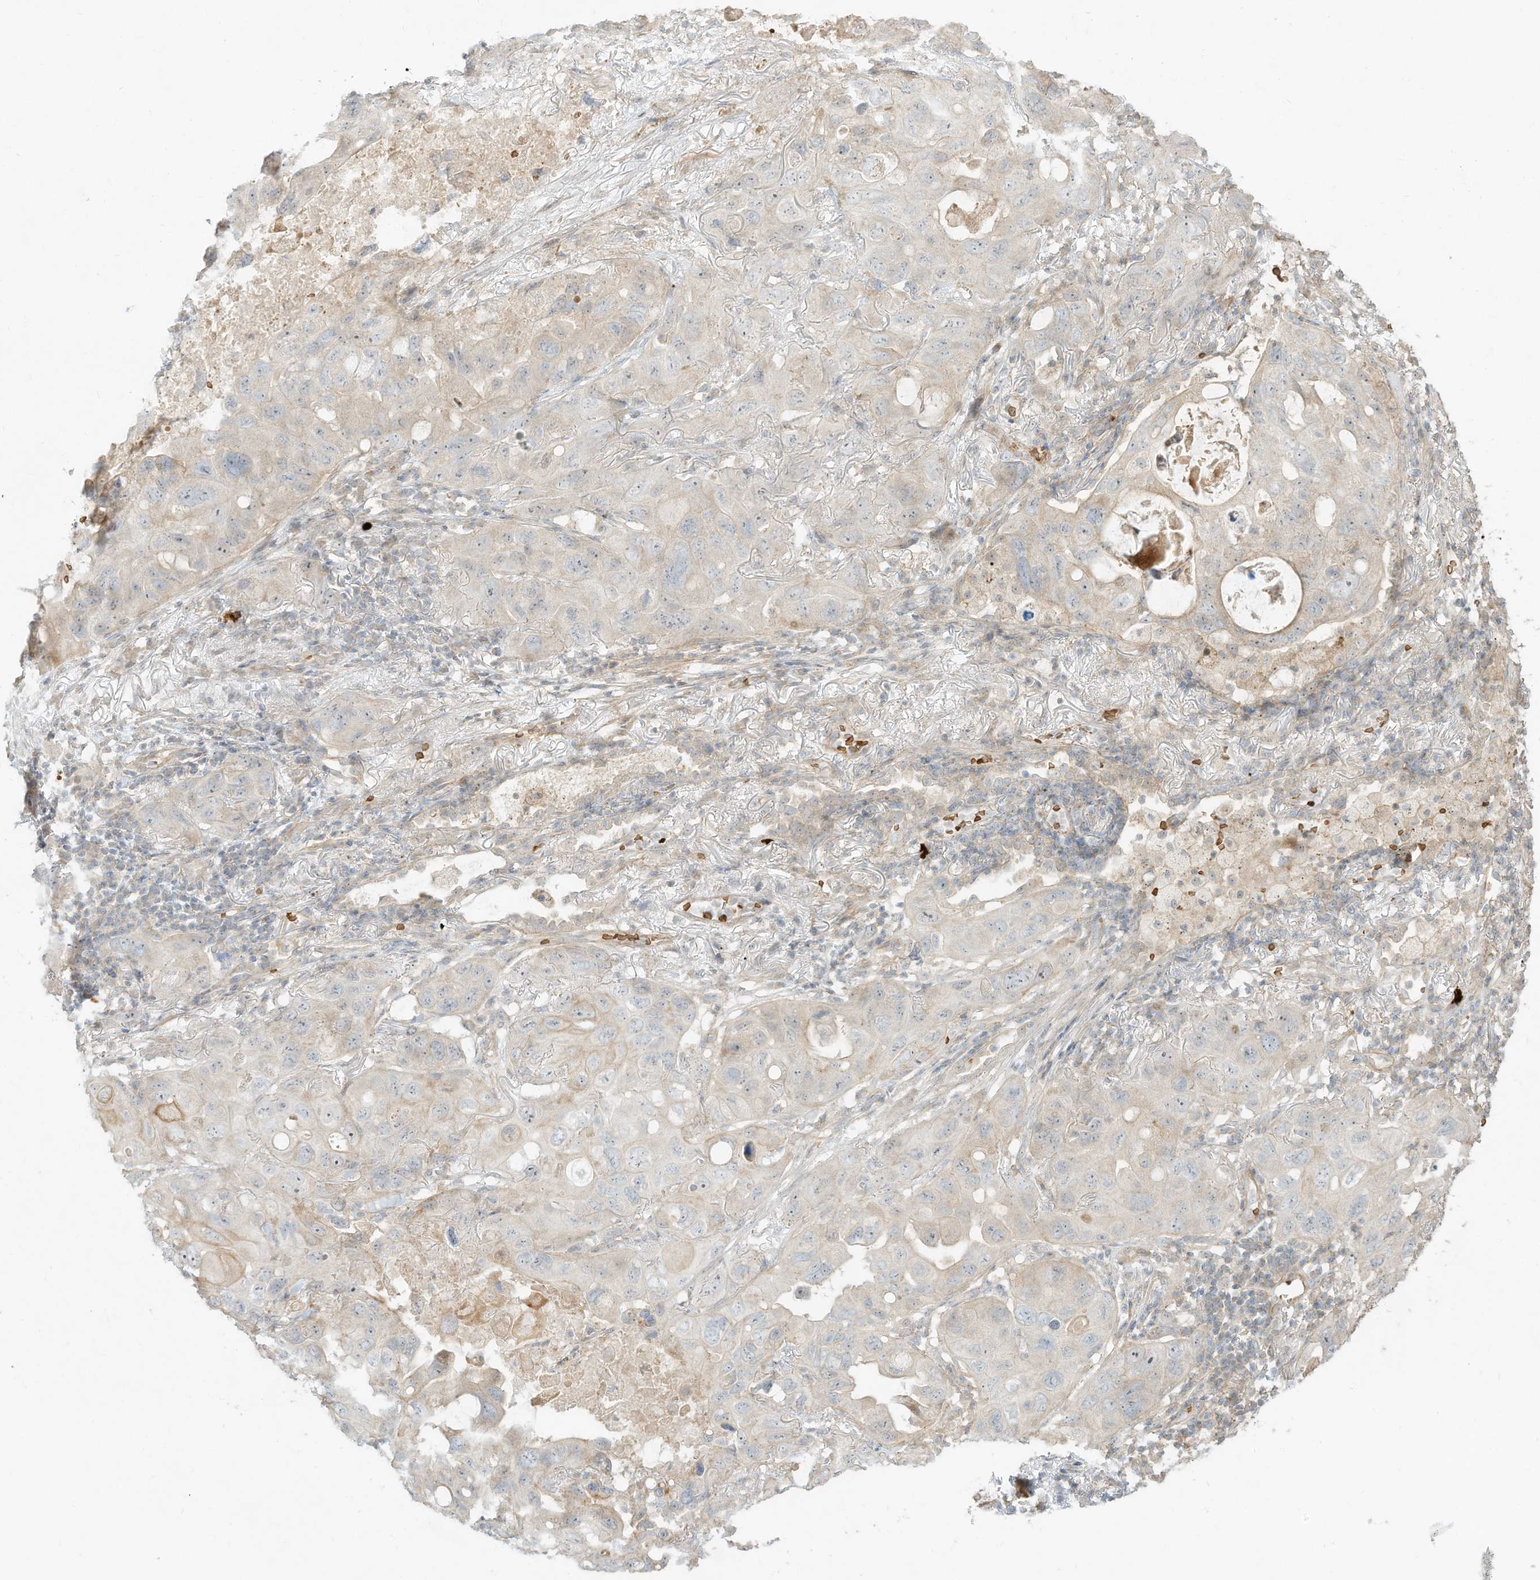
{"staining": {"intensity": "negative", "quantity": "none", "location": "none"}, "tissue": "lung cancer", "cell_type": "Tumor cells", "image_type": "cancer", "snomed": [{"axis": "morphology", "description": "Squamous cell carcinoma, NOS"}, {"axis": "topography", "description": "Lung"}], "caption": "This is an immunohistochemistry (IHC) photomicrograph of human squamous cell carcinoma (lung). There is no positivity in tumor cells.", "gene": "OFD1", "patient": {"sex": "female", "age": 73}}